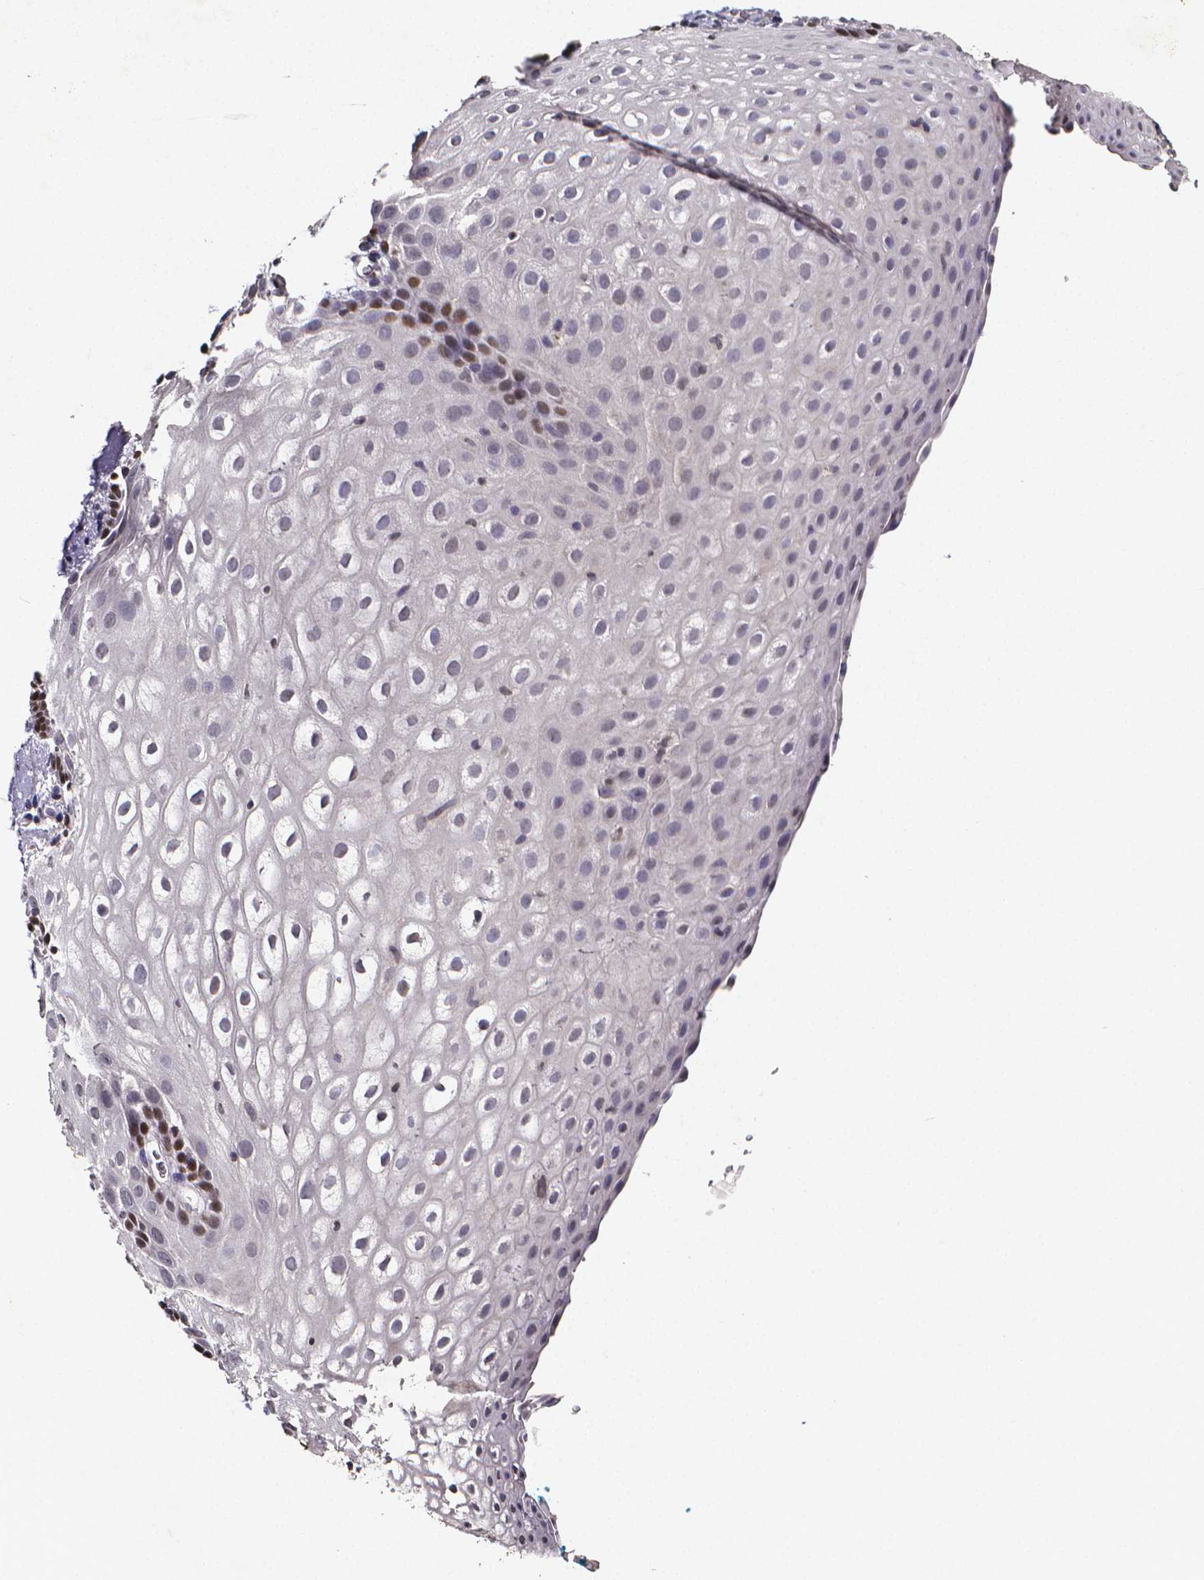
{"staining": {"intensity": "weak", "quantity": "<25%", "location": "nuclear"}, "tissue": "vagina", "cell_type": "Squamous epithelial cells", "image_type": "normal", "snomed": [{"axis": "morphology", "description": "Normal tissue, NOS"}, {"axis": "morphology", "description": "Adenocarcinoma, NOS"}, {"axis": "topography", "description": "Rectum"}, {"axis": "topography", "description": "Vagina"}, {"axis": "topography", "description": "Peripheral nerve tissue"}], "caption": "Immunohistochemistry photomicrograph of unremarkable vagina stained for a protein (brown), which demonstrates no staining in squamous epithelial cells. (DAB immunohistochemistry (IHC) with hematoxylin counter stain).", "gene": "TP73", "patient": {"sex": "female", "age": 71}}